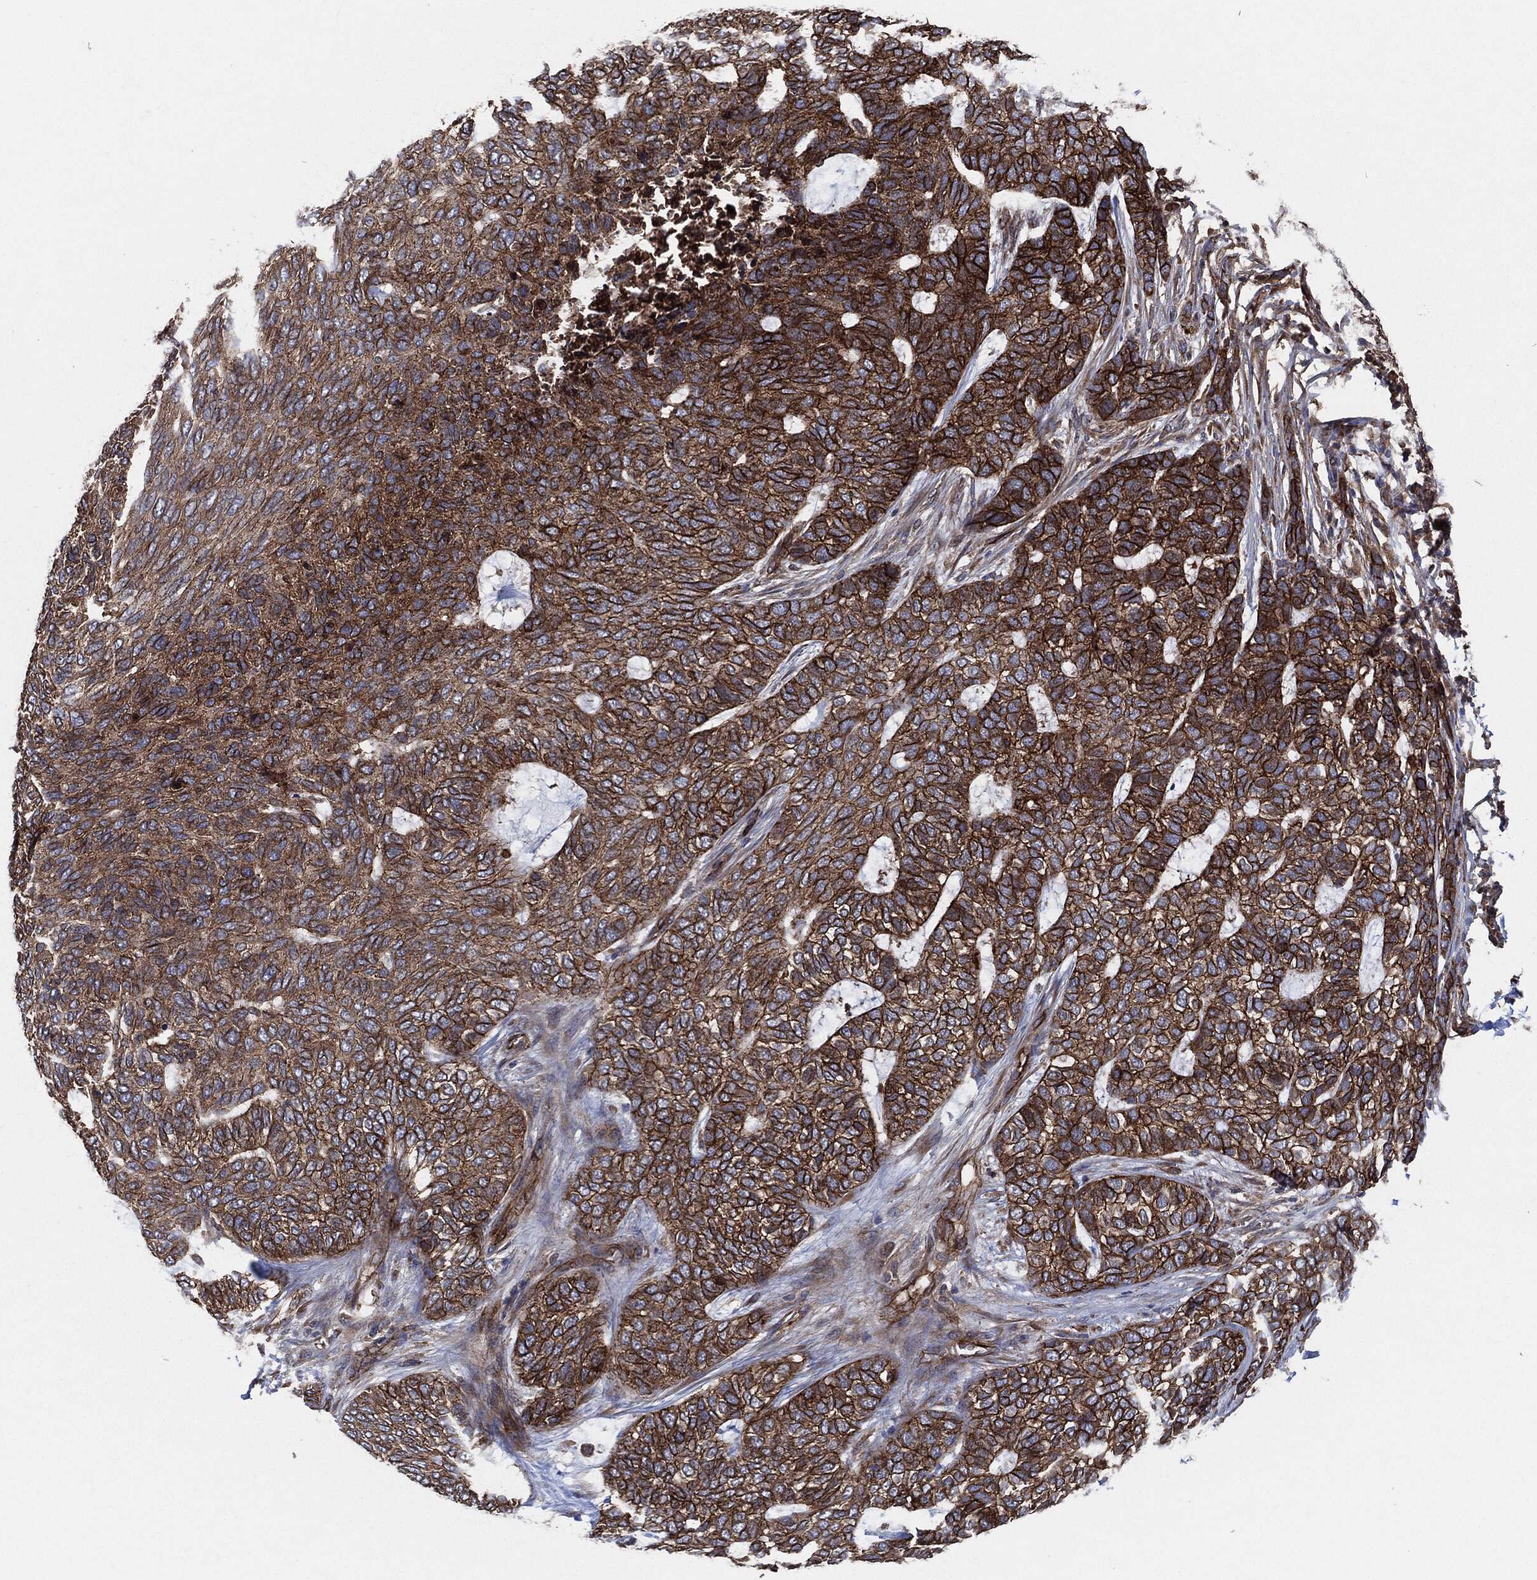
{"staining": {"intensity": "strong", "quantity": "25%-75%", "location": "cytoplasmic/membranous"}, "tissue": "skin cancer", "cell_type": "Tumor cells", "image_type": "cancer", "snomed": [{"axis": "morphology", "description": "Basal cell carcinoma"}, {"axis": "topography", "description": "Skin"}], "caption": "Immunohistochemical staining of human basal cell carcinoma (skin) shows strong cytoplasmic/membranous protein staining in about 25%-75% of tumor cells.", "gene": "CTNNA1", "patient": {"sex": "female", "age": 65}}